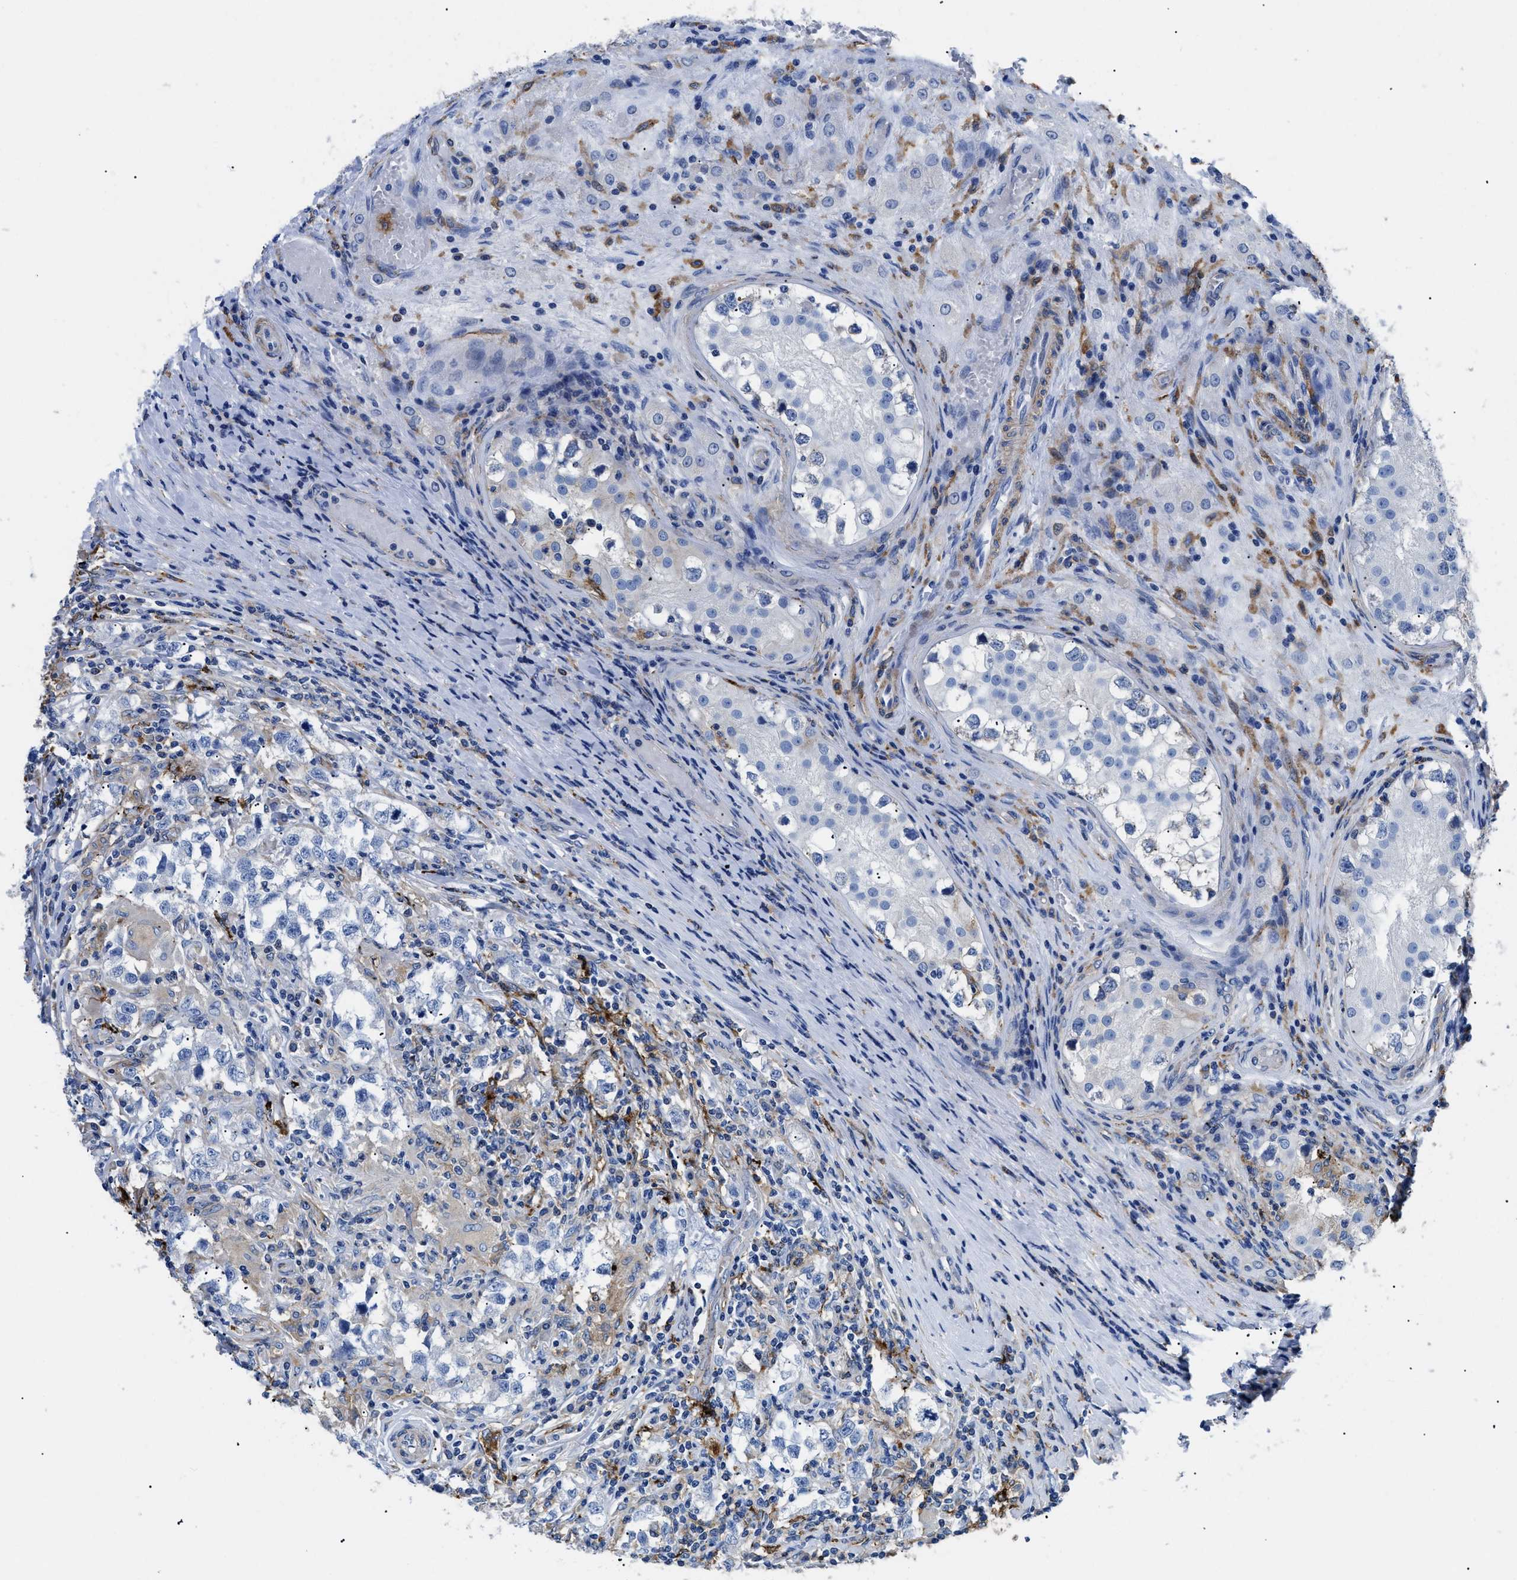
{"staining": {"intensity": "negative", "quantity": "none", "location": "none"}, "tissue": "testis cancer", "cell_type": "Tumor cells", "image_type": "cancer", "snomed": [{"axis": "morphology", "description": "Carcinoma, Embryonal, NOS"}, {"axis": "topography", "description": "Testis"}], "caption": "DAB immunohistochemical staining of human testis embryonal carcinoma displays no significant expression in tumor cells.", "gene": "HLA-DPA1", "patient": {"sex": "male", "age": 21}}